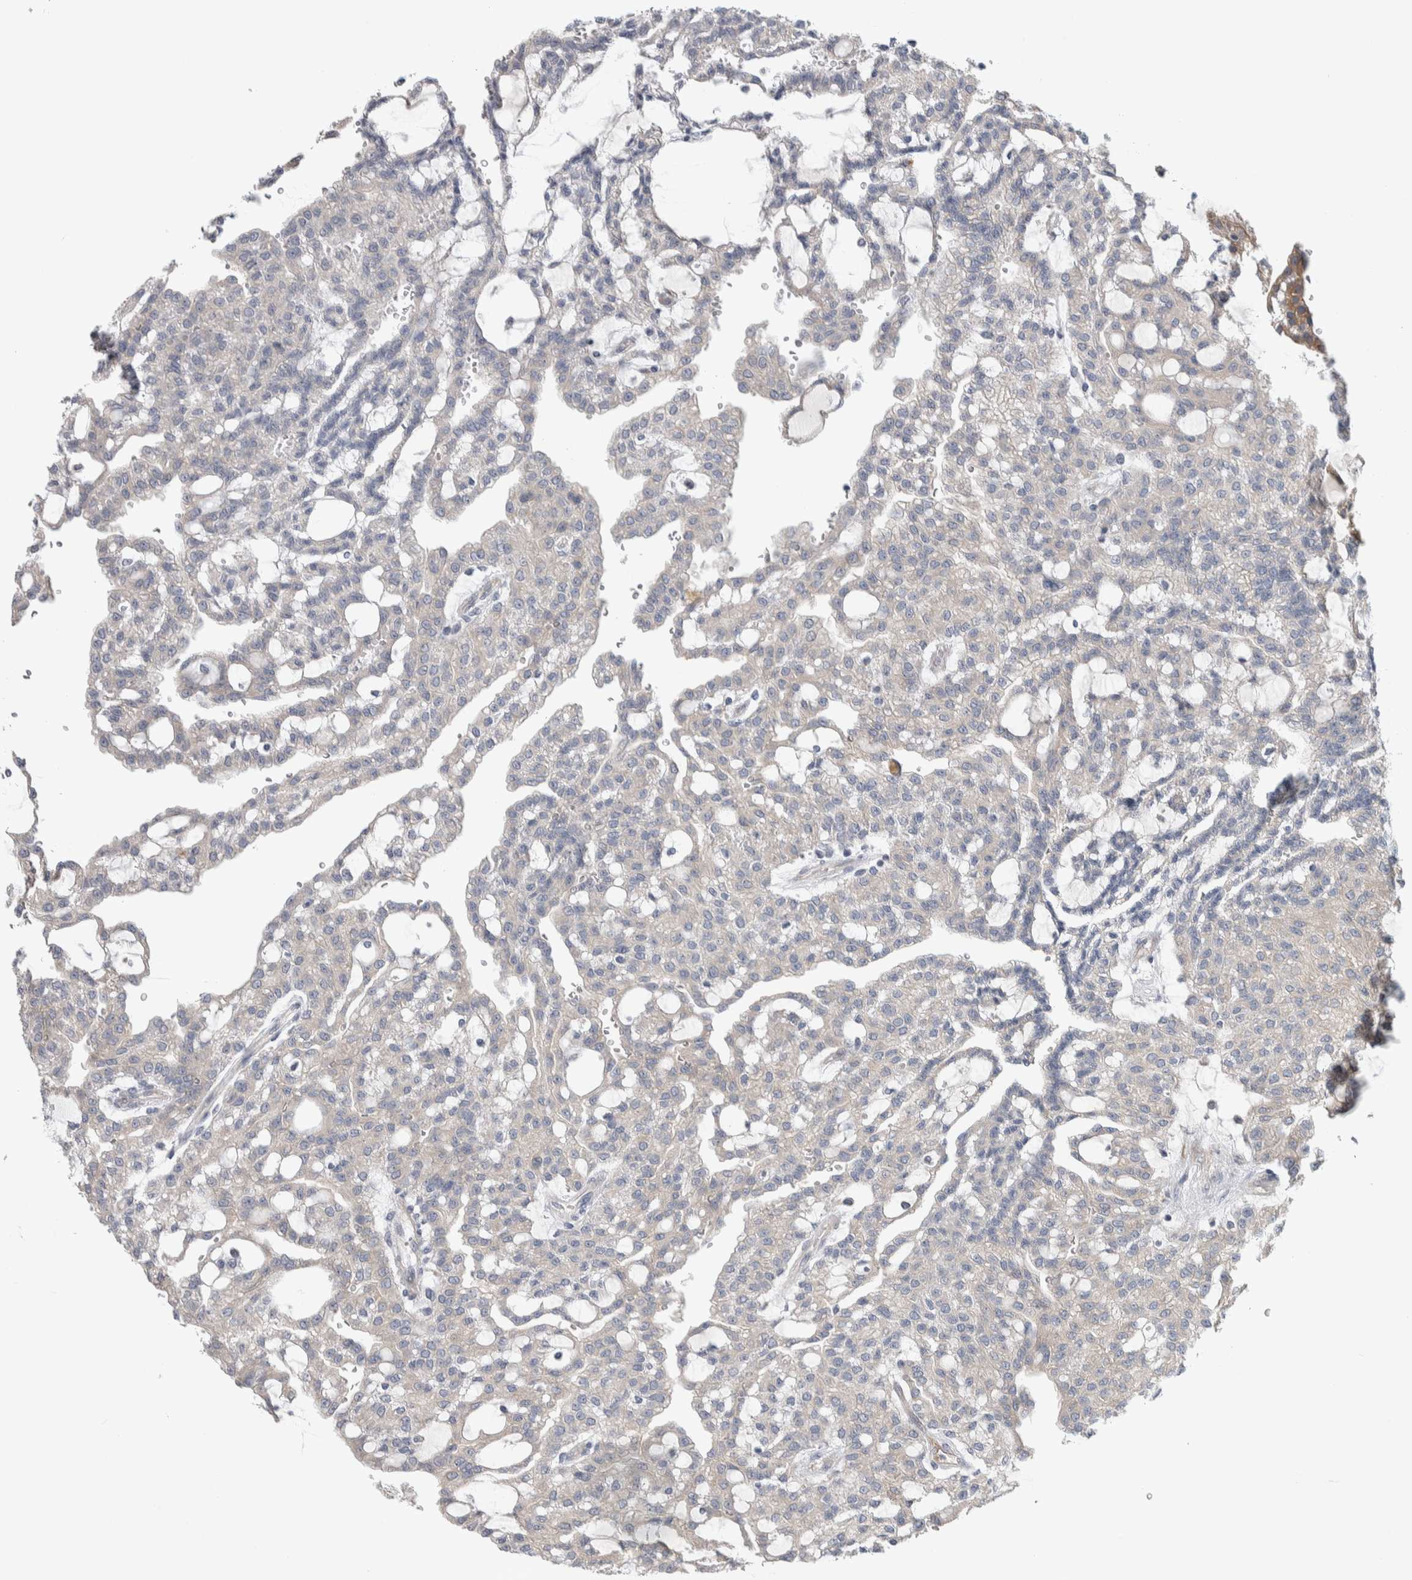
{"staining": {"intensity": "negative", "quantity": "none", "location": "none"}, "tissue": "renal cancer", "cell_type": "Tumor cells", "image_type": "cancer", "snomed": [{"axis": "morphology", "description": "Adenocarcinoma, NOS"}, {"axis": "topography", "description": "Kidney"}], "caption": "Human adenocarcinoma (renal) stained for a protein using immunohistochemistry exhibits no positivity in tumor cells.", "gene": "IBTK", "patient": {"sex": "male", "age": 63}}